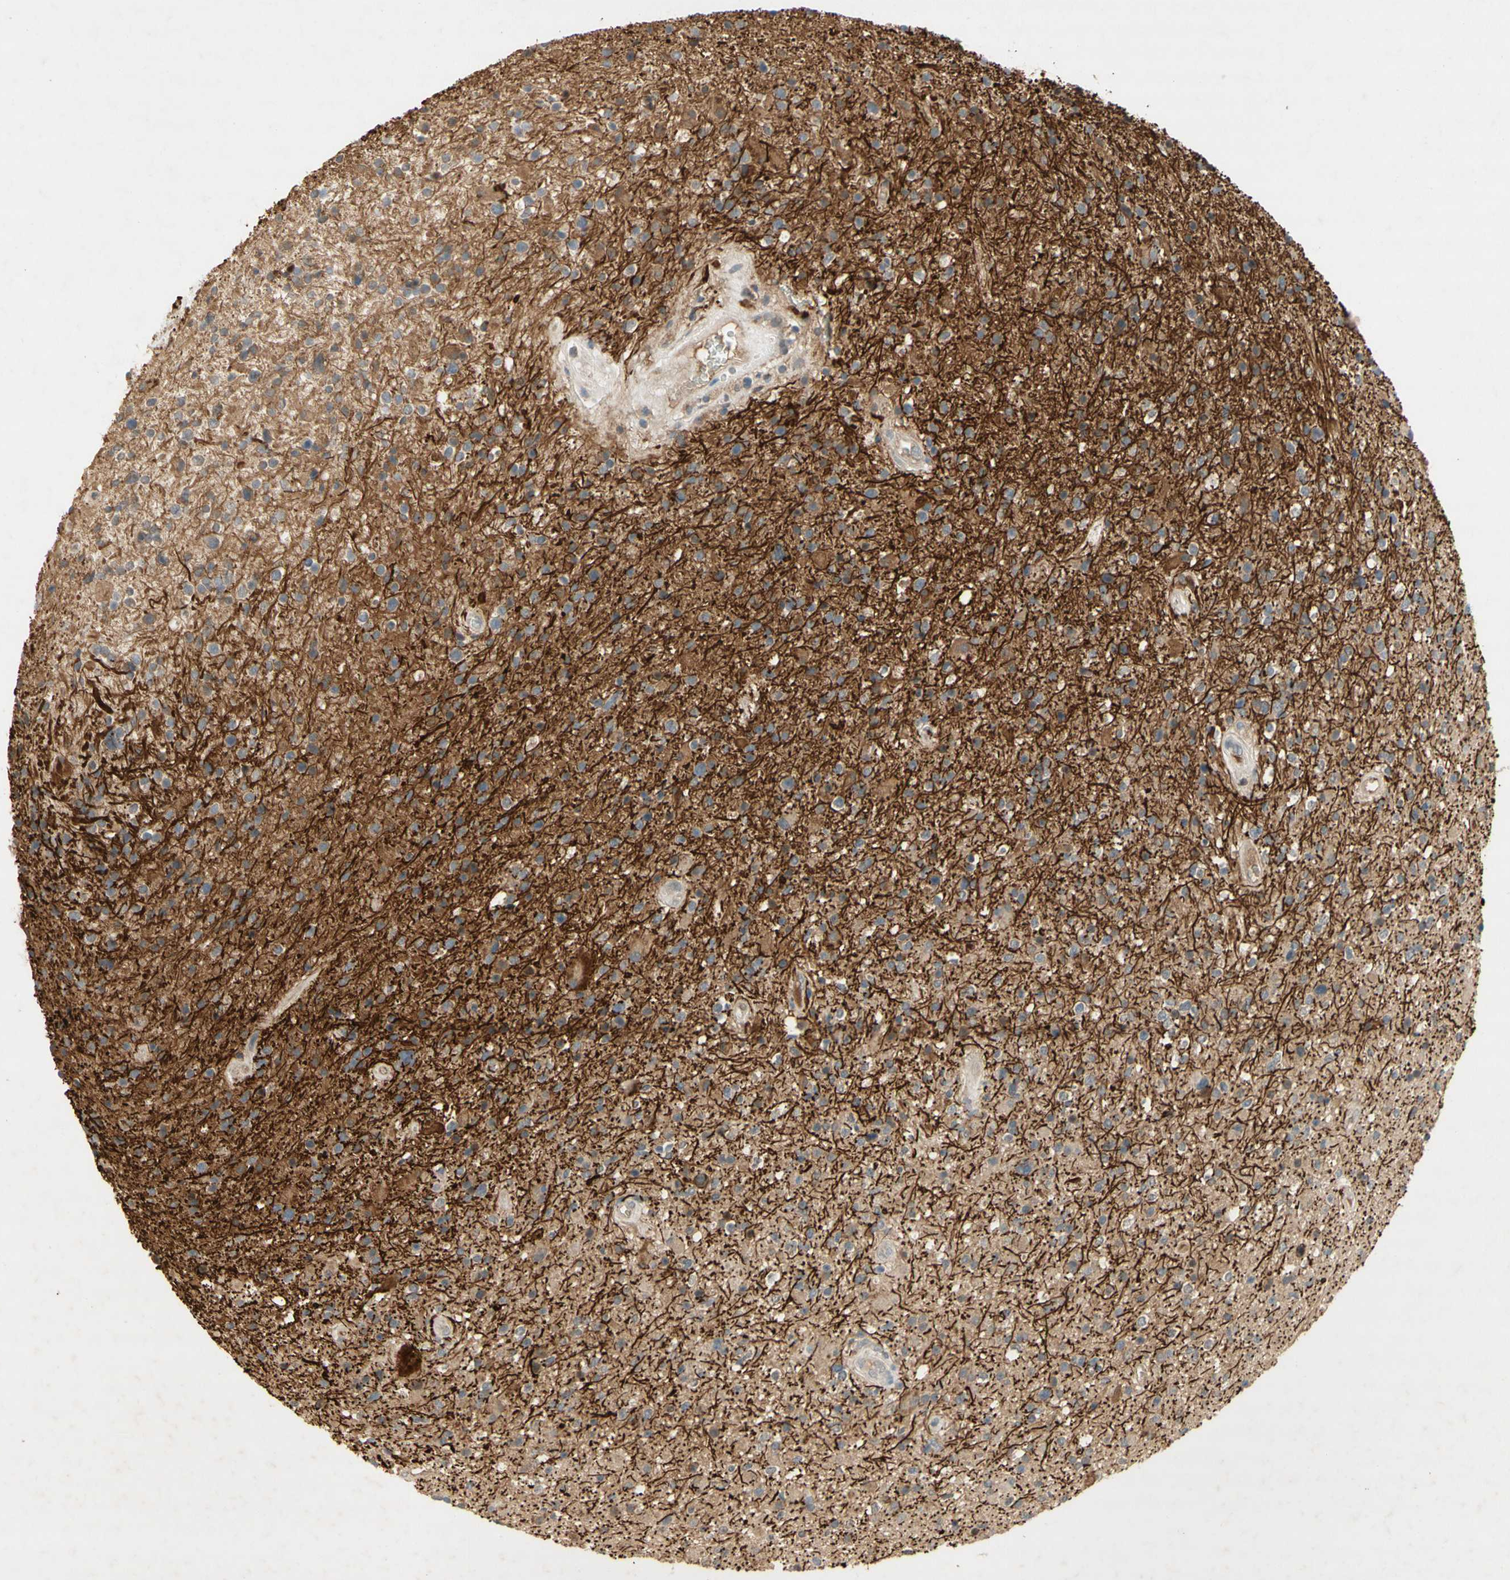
{"staining": {"intensity": "weak", "quantity": "<25%", "location": "cytoplasmic/membranous"}, "tissue": "glioma", "cell_type": "Tumor cells", "image_type": "cancer", "snomed": [{"axis": "morphology", "description": "Glioma, malignant, High grade"}, {"axis": "topography", "description": "Brain"}], "caption": "DAB (3,3'-diaminobenzidine) immunohistochemical staining of human malignant glioma (high-grade) demonstrates no significant positivity in tumor cells. The staining was performed using DAB to visualize the protein expression in brown, while the nuclei were stained in blue with hematoxylin (Magnification: 20x).", "gene": "NRG4", "patient": {"sex": "male", "age": 33}}